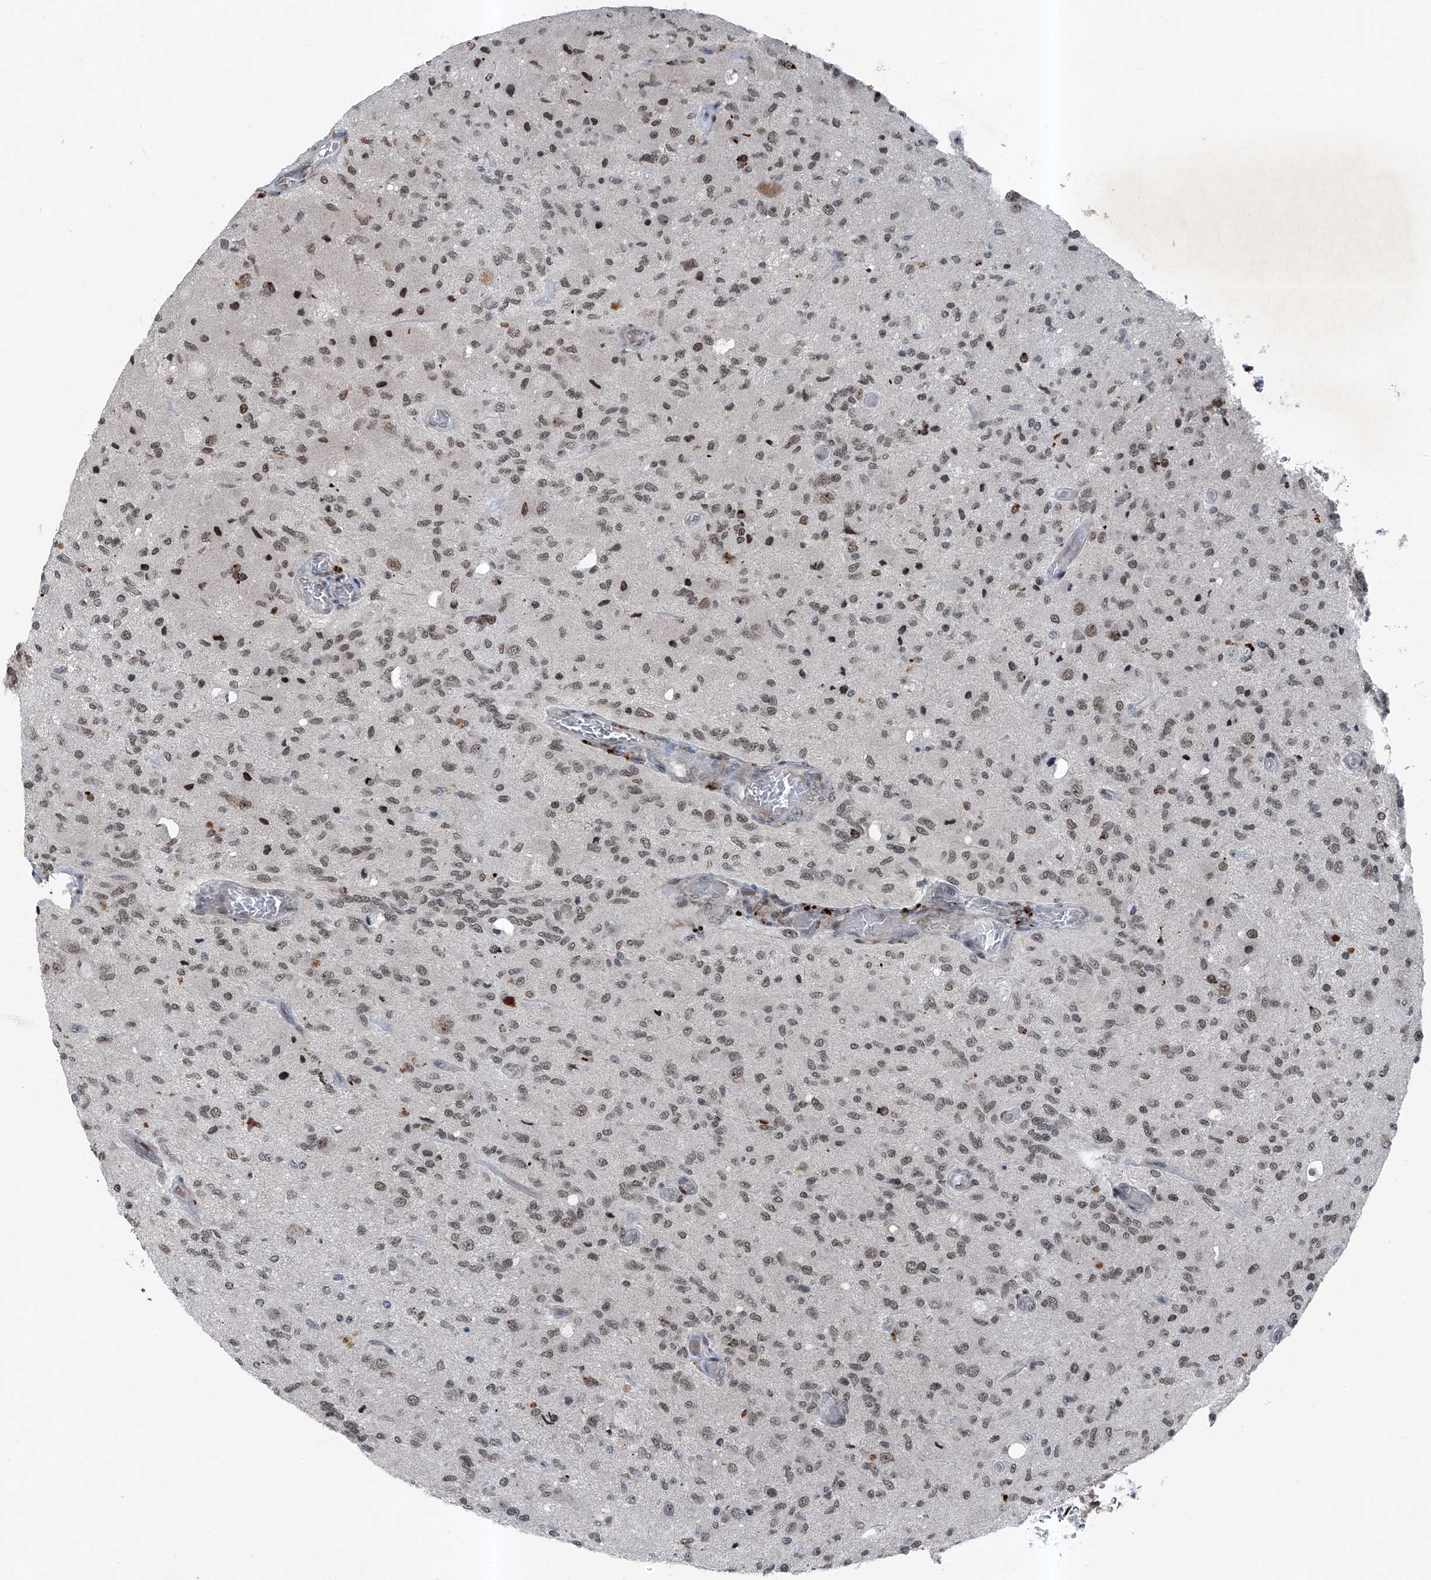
{"staining": {"intensity": "weak", "quantity": "25%-75%", "location": "nuclear"}, "tissue": "glioma", "cell_type": "Tumor cells", "image_type": "cancer", "snomed": [{"axis": "morphology", "description": "Normal tissue, NOS"}, {"axis": "morphology", "description": "Glioma, malignant, High grade"}, {"axis": "topography", "description": "Cerebral cortex"}], "caption": "Immunohistochemistry histopathology image of neoplastic tissue: glioma stained using immunohistochemistry exhibits low levels of weak protein expression localized specifically in the nuclear of tumor cells, appearing as a nuclear brown color.", "gene": "BMI1", "patient": {"sex": "male", "age": 77}}